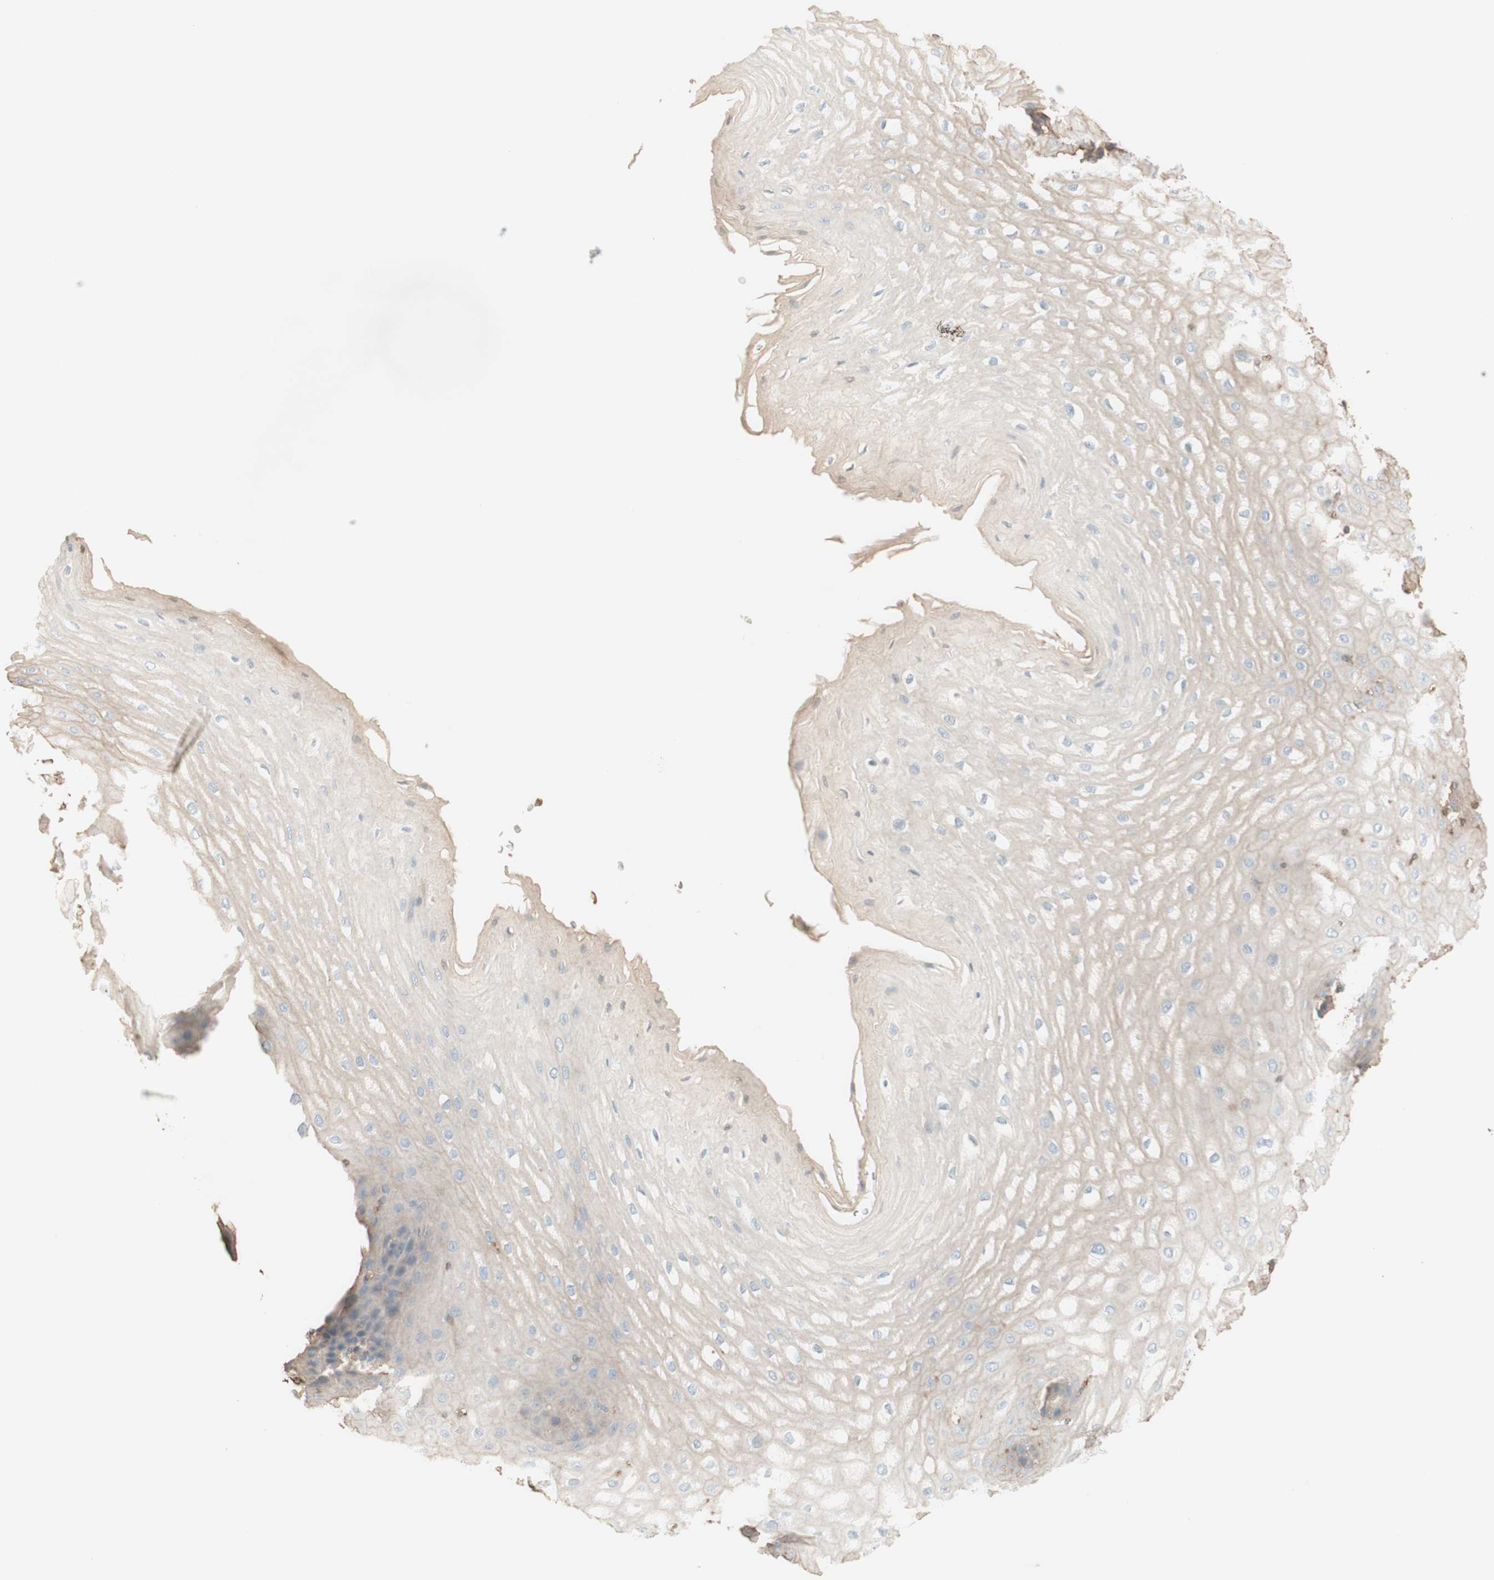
{"staining": {"intensity": "negative", "quantity": "none", "location": "none"}, "tissue": "esophagus", "cell_type": "Squamous epithelial cells", "image_type": "normal", "snomed": [{"axis": "morphology", "description": "Normal tissue, NOS"}, {"axis": "topography", "description": "Esophagus"}], "caption": "An immunohistochemistry (IHC) micrograph of unremarkable esophagus is shown. There is no staining in squamous epithelial cells of esophagus.", "gene": "IFNG", "patient": {"sex": "male", "age": 54}}